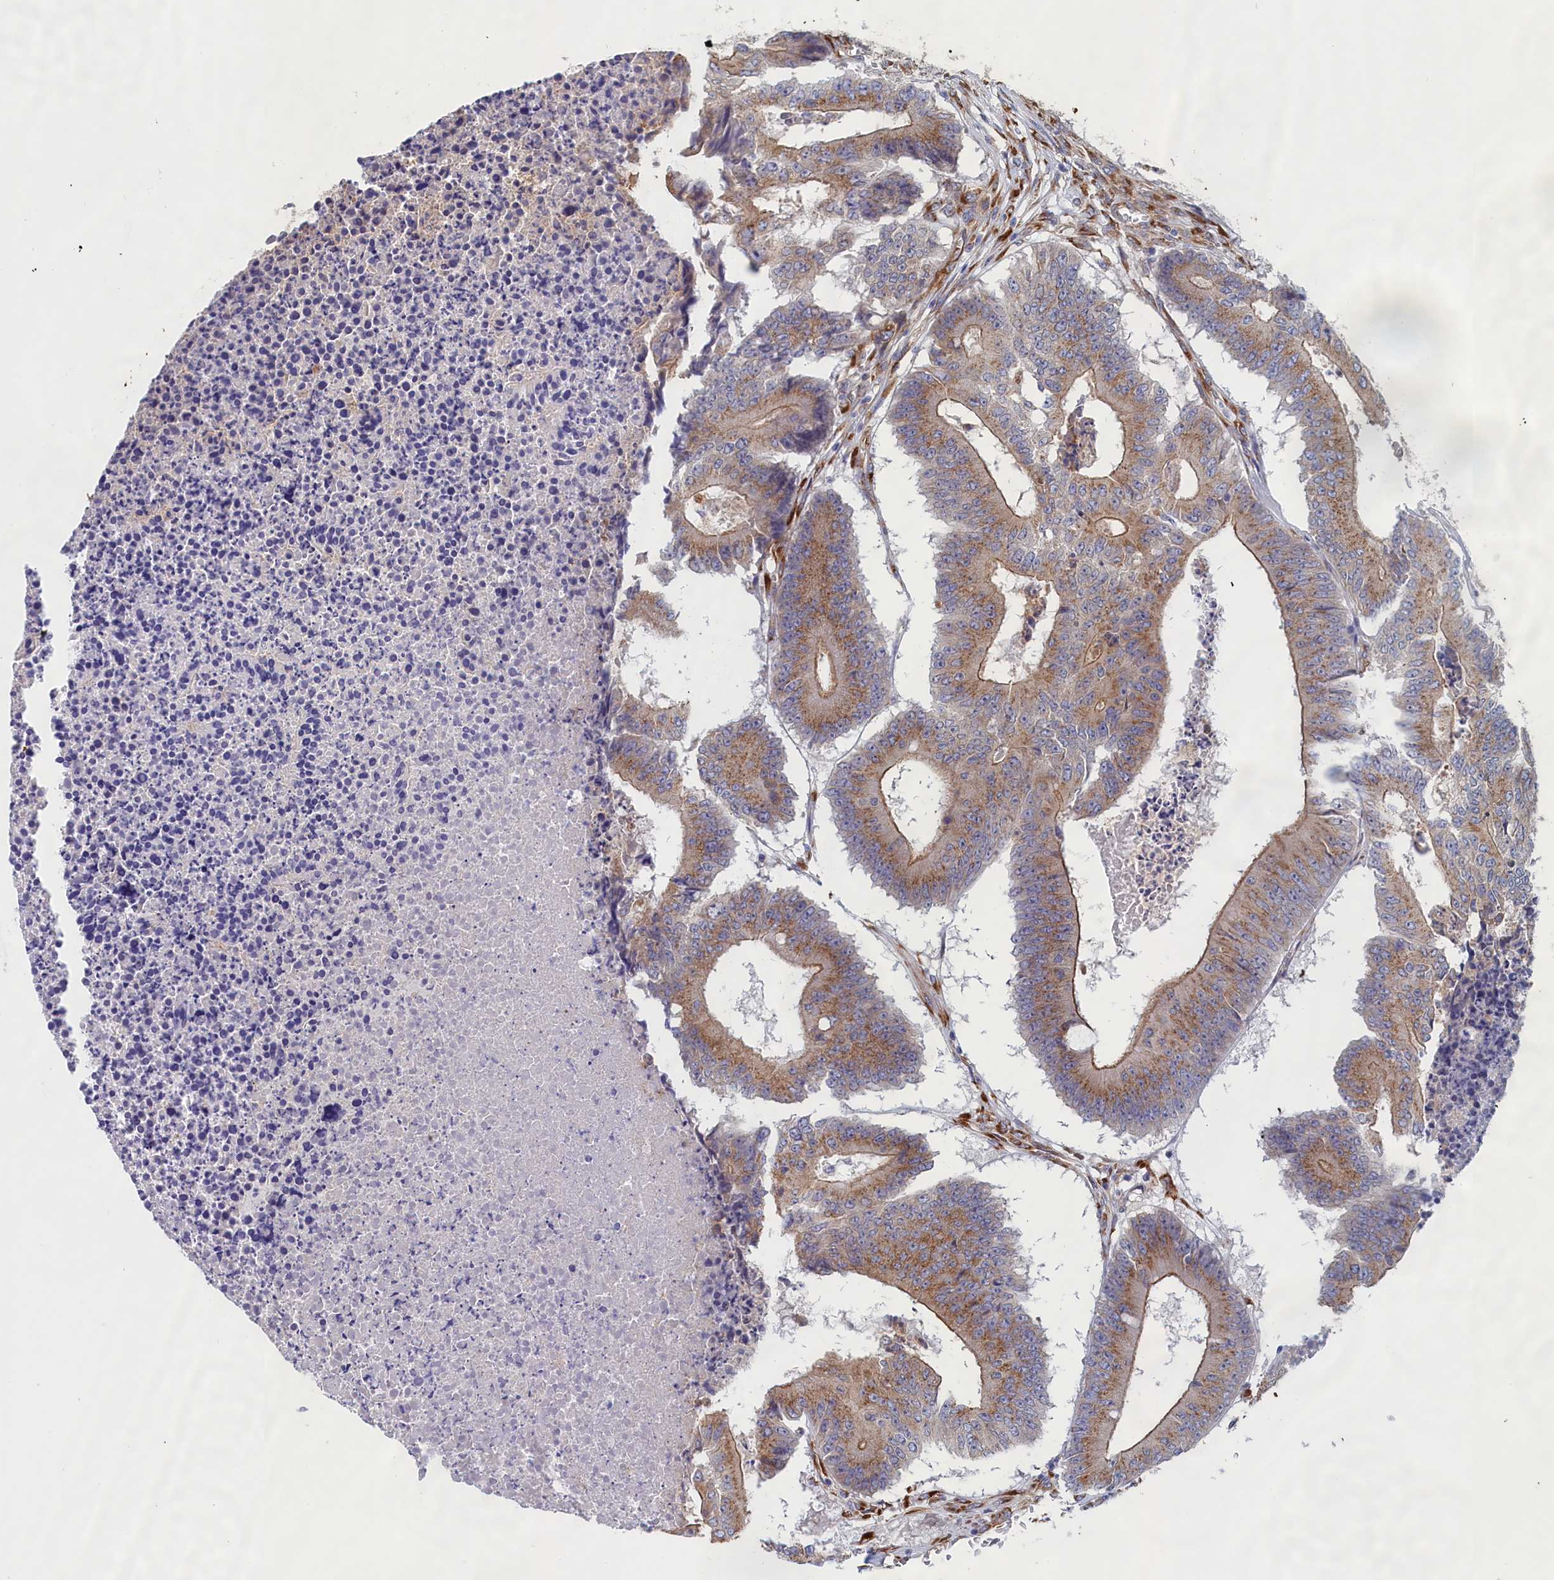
{"staining": {"intensity": "moderate", "quantity": "25%-75%", "location": "cytoplasmic/membranous"}, "tissue": "colorectal cancer", "cell_type": "Tumor cells", "image_type": "cancer", "snomed": [{"axis": "morphology", "description": "Adenocarcinoma, NOS"}, {"axis": "topography", "description": "Colon"}], "caption": "Tumor cells demonstrate medium levels of moderate cytoplasmic/membranous positivity in approximately 25%-75% of cells in colorectal cancer. (DAB IHC, brown staining for protein, blue staining for nuclei).", "gene": "CCDC68", "patient": {"sex": "male", "age": 87}}